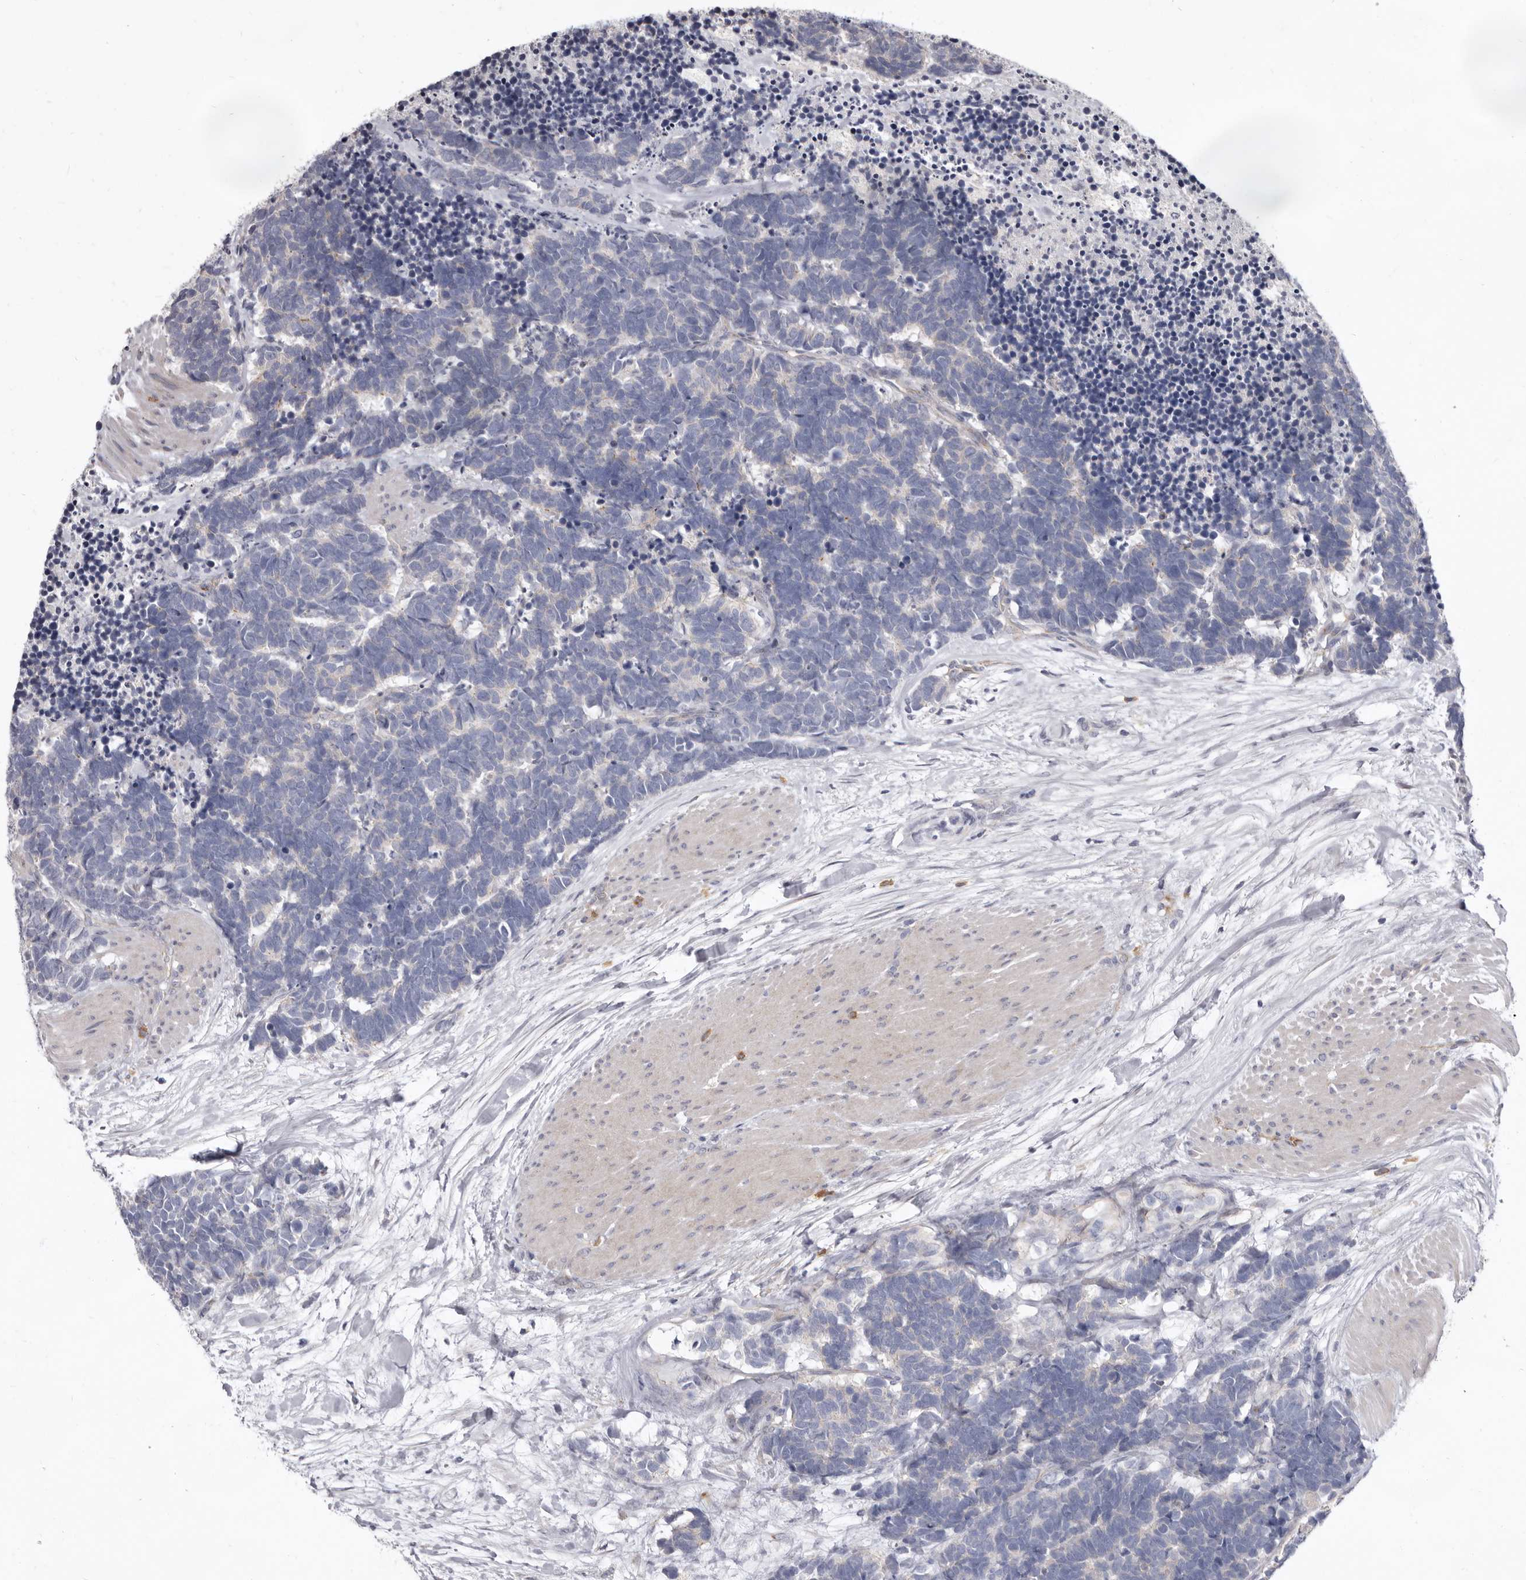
{"staining": {"intensity": "negative", "quantity": "none", "location": "none"}, "tissue": "carcinoid", "cell_type": "Tumor cells", "image_type": "cancer", "snomed": [{"axis": "morphology", "description": "Carcinoma, NOS"}, {"axis": "morphology", "description": "Carcinoid, malignant, NOS"}, {"axis": "topography", "description": "Urinary bladder"}], "caption": "High power microscopy histopathology image of an immunohistochemistry (IHC) image of carcinoma, revealing no significant positivity in tumor cells.", "gene": "FMO2", "patient": {"sex": "male", "age": 57}}